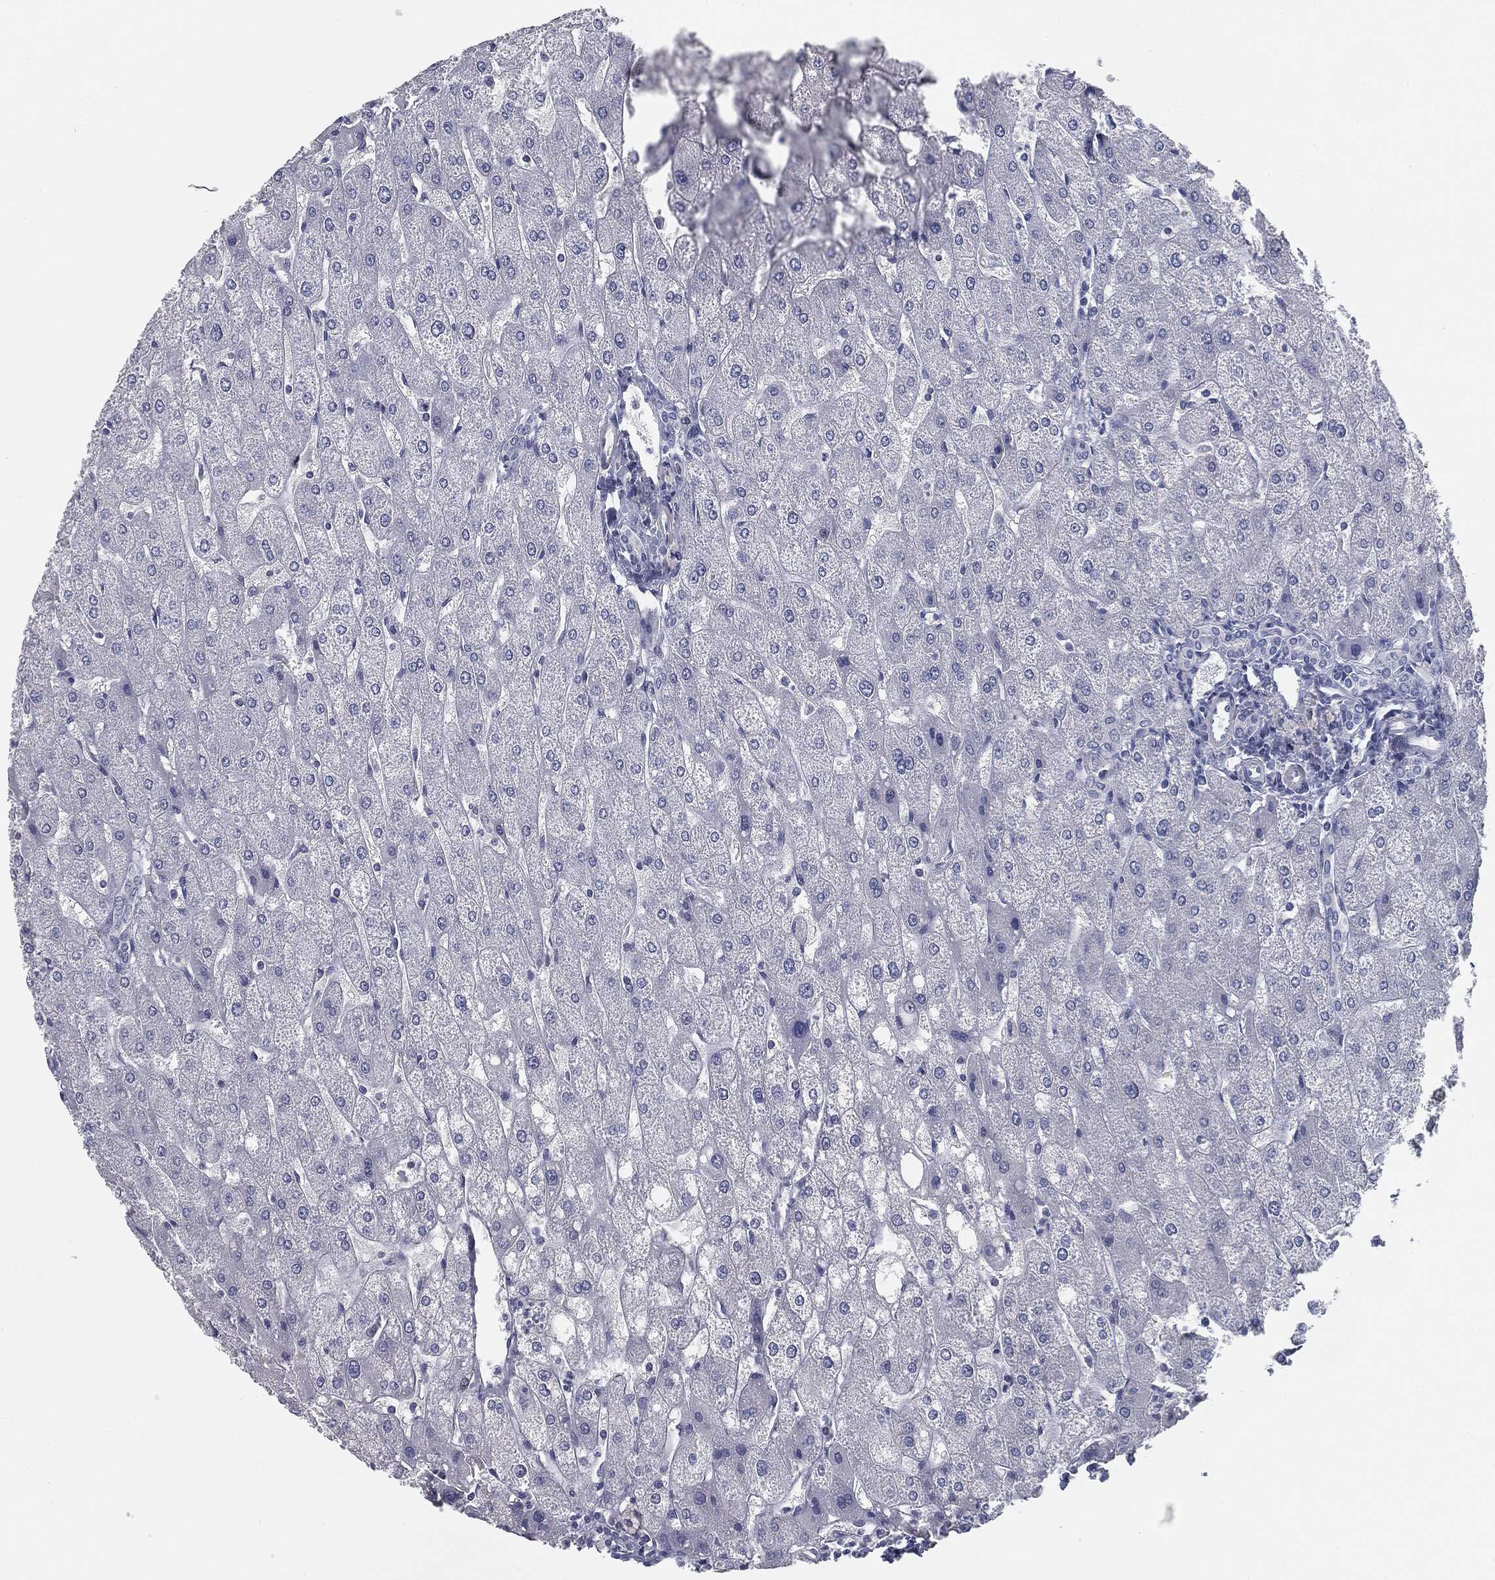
{"staining": {"intensity": "negative", "quantity": "none", "location": "none"}, "tissue": "liver", "cell_type": "Cholangiocytes", "image_type": "normal", "snomed": [{"axis": "morphology", "description": "Normal tissue, NOS"}, {"axis": "topography", "description": "Liver"}], "caption": "Immunohistochemical staining of unremarkable liver reveals no significant staining in cholangiocytes.", "gene": "CAV3", "patient": {"sex": "male", "age": 67}}